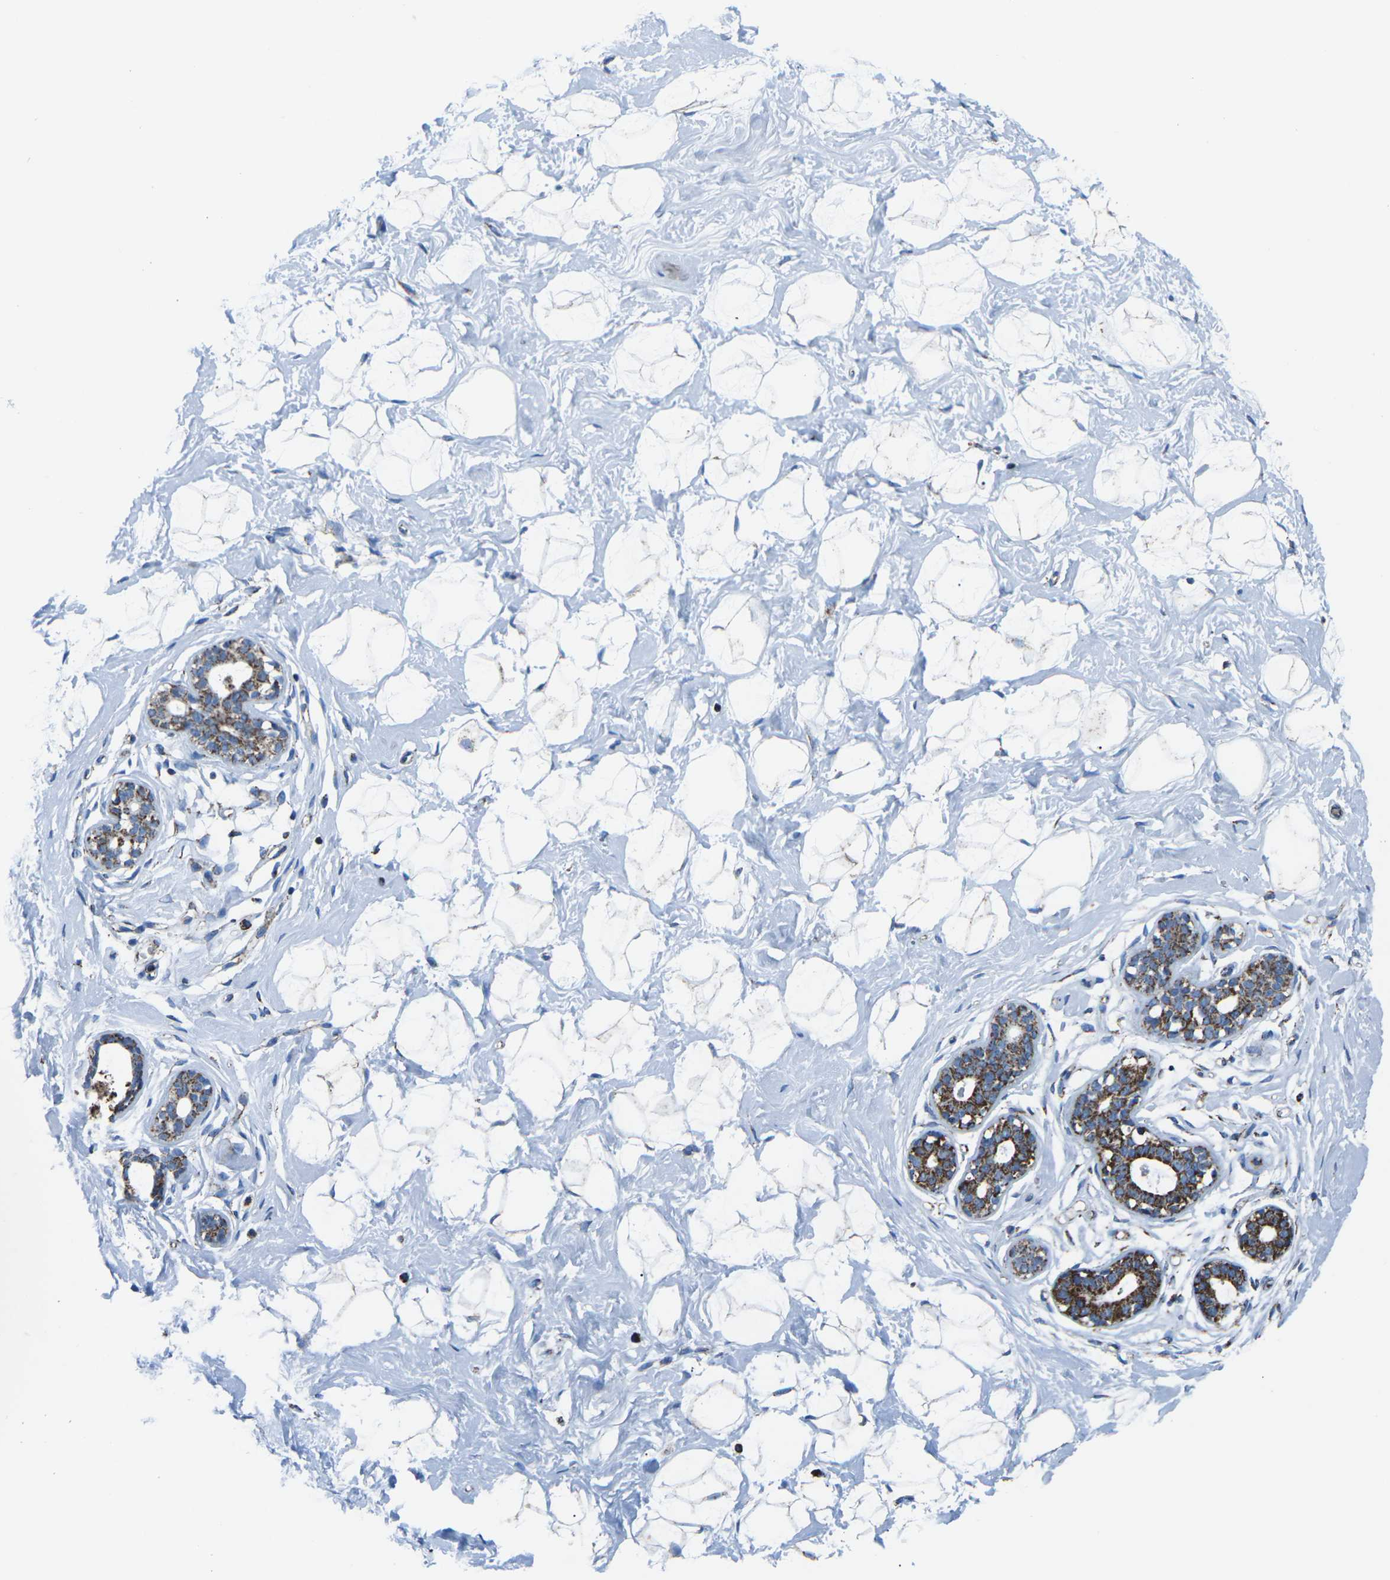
{"staining": {"intensity": "negative", "quantity": "none", "location": "none"}, "tissue": "breast", "cell_type": "Adipocytes", "image_type": "normal", "snomed": [{"axis": "morphology", "description": "Normal tissue, NOS"}, {"axis": "topography", "description": "Breast"}], "caption": "Immunohistochemical staining of unremarkable human breast exhibits no significant expression in adipocytes.", "gene": "MT", "patient": {"sex": "female", "age": 23}}